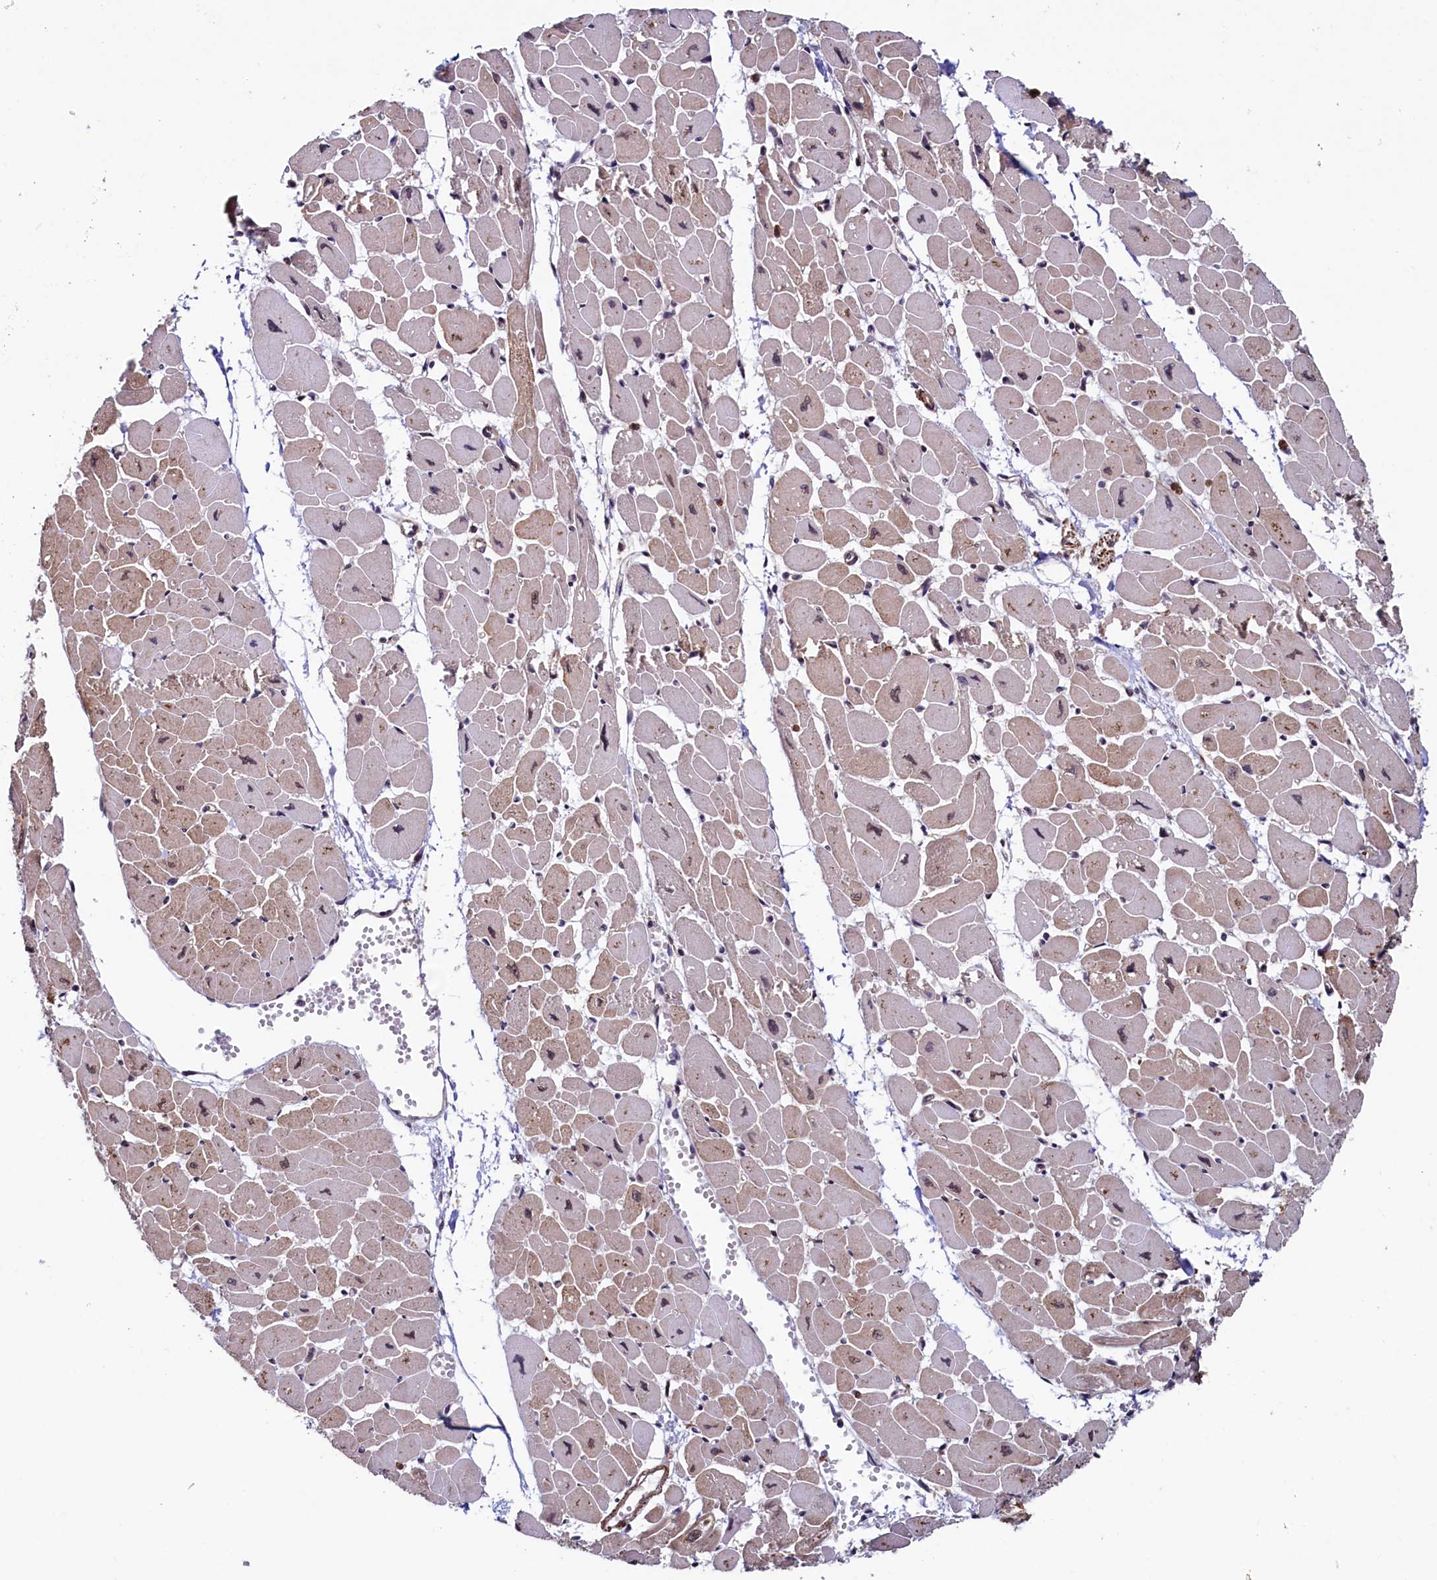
{"staining": {"intensity": "moderate", "quantity": "25%-75%", "location": "cytoplasmic/membranous"}, "tissue": "heart muscle", "cell_type": "Cardiomyocytes", "image_type": "normal", "snomed": [{"axis": "morphology", "description": "Normal tissue, NOS"}, {"axis": "topography", "description": "Heart"}], "caption": "Moderate cytoplasmic/membranous expression is seen in about 25%-75% of cardiomyocytes in benign heart muscle. The staining was performed using DAB to visualize the protein expression in brown, while the nuclei were stained in blue with hematoxylin (Magnification: 20x).", "gene": "LEO1", "patient": {"sex": "female", "age": 54}}